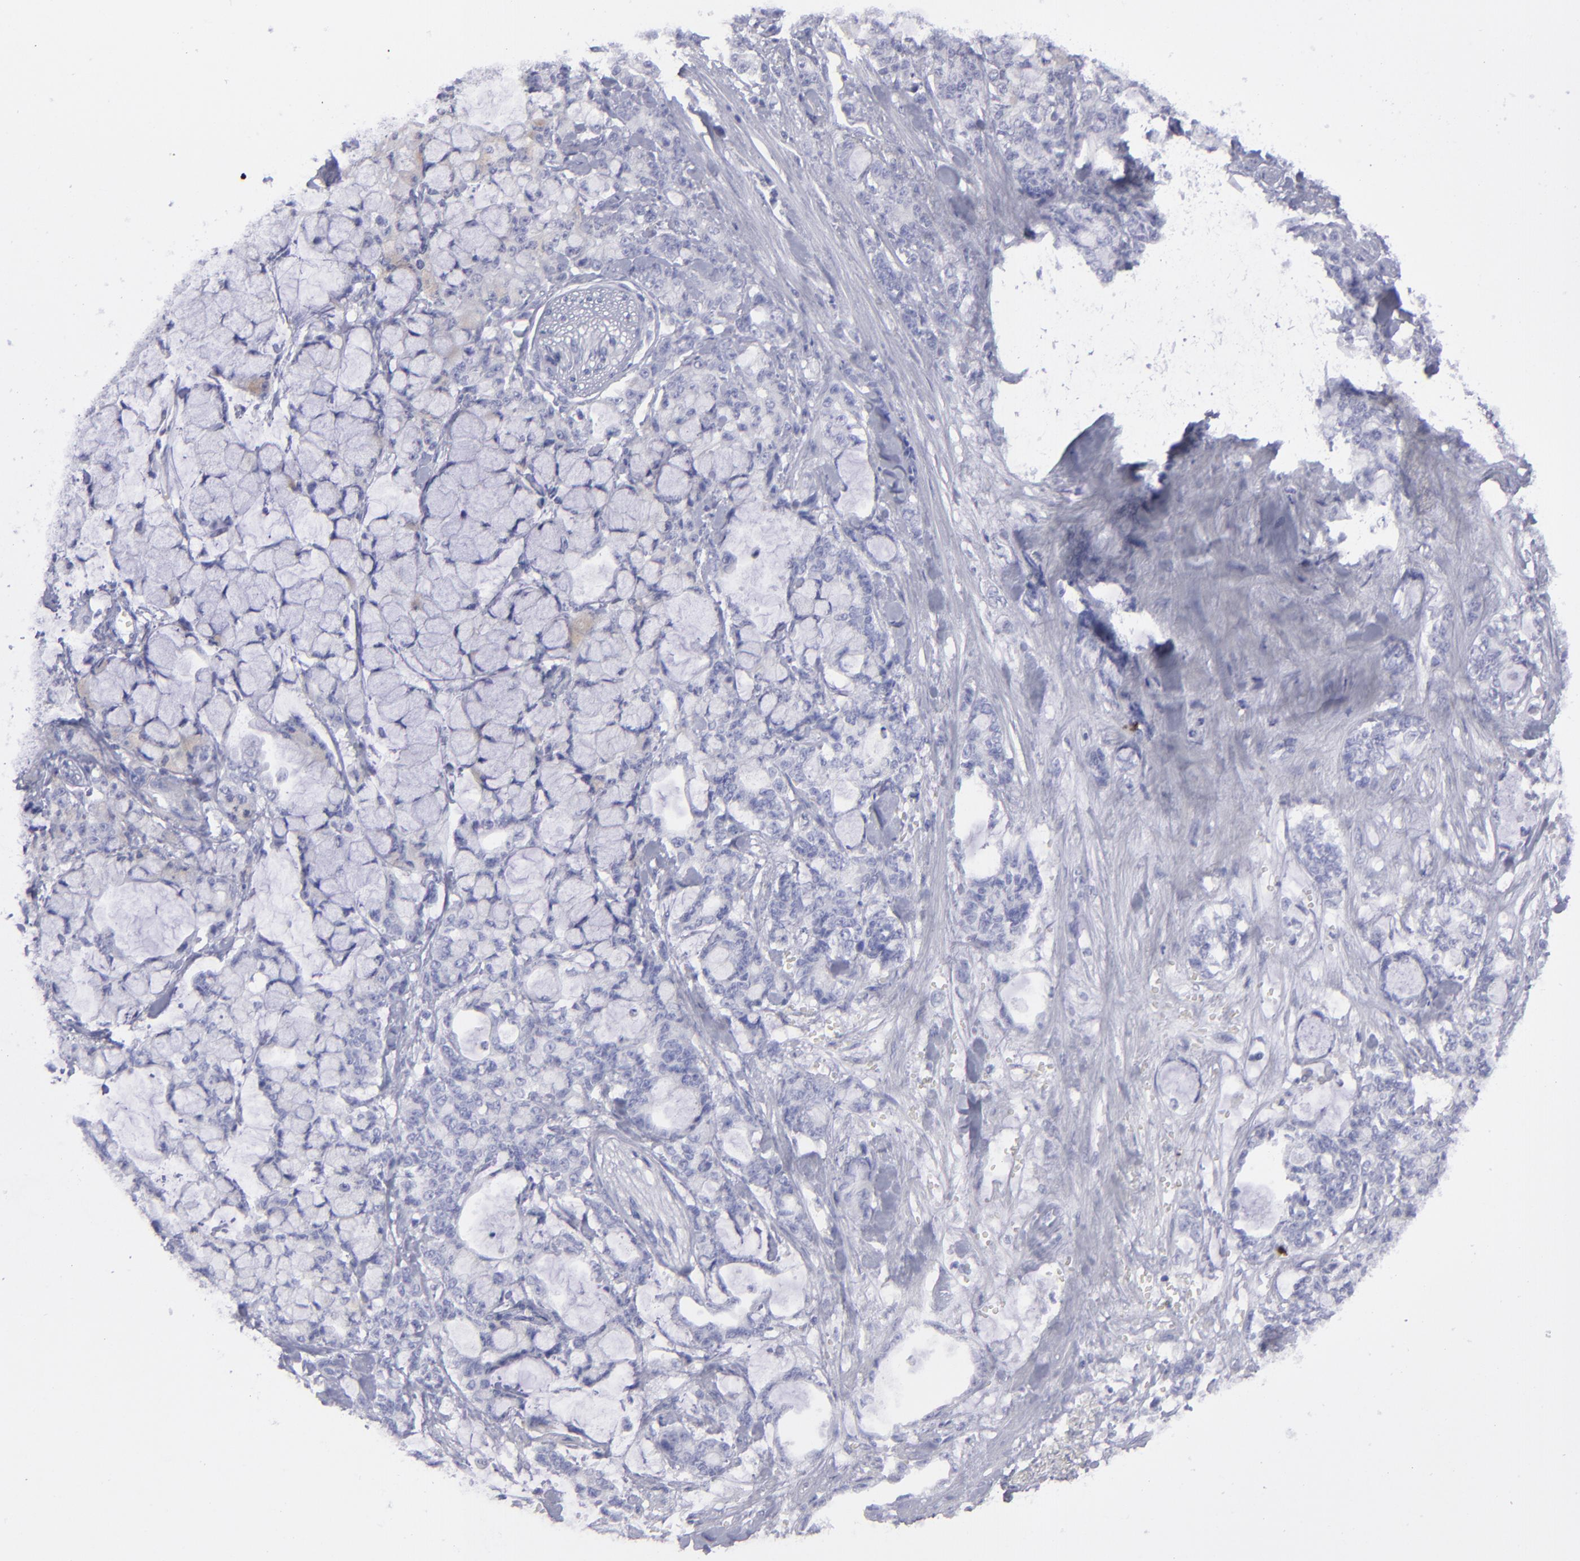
{"staining": {"intensity": "negative", "quantity": "none", "location": "none"}, "tissue": "pancreatic cancer", "cell_type": "Tumor cells", "image_type": "cancer", "snomed": [{"axis": "morphology", "description": "Adenocarcinoma, NOS"}, {"axis": "topography", "description": "Pancreas"}], "caption": "Protein analysis of pancreatic cancer exhibits no significant staining in tumor cells.", "gene": "CD22", "patient": {"sex": "female", "age": 73}}